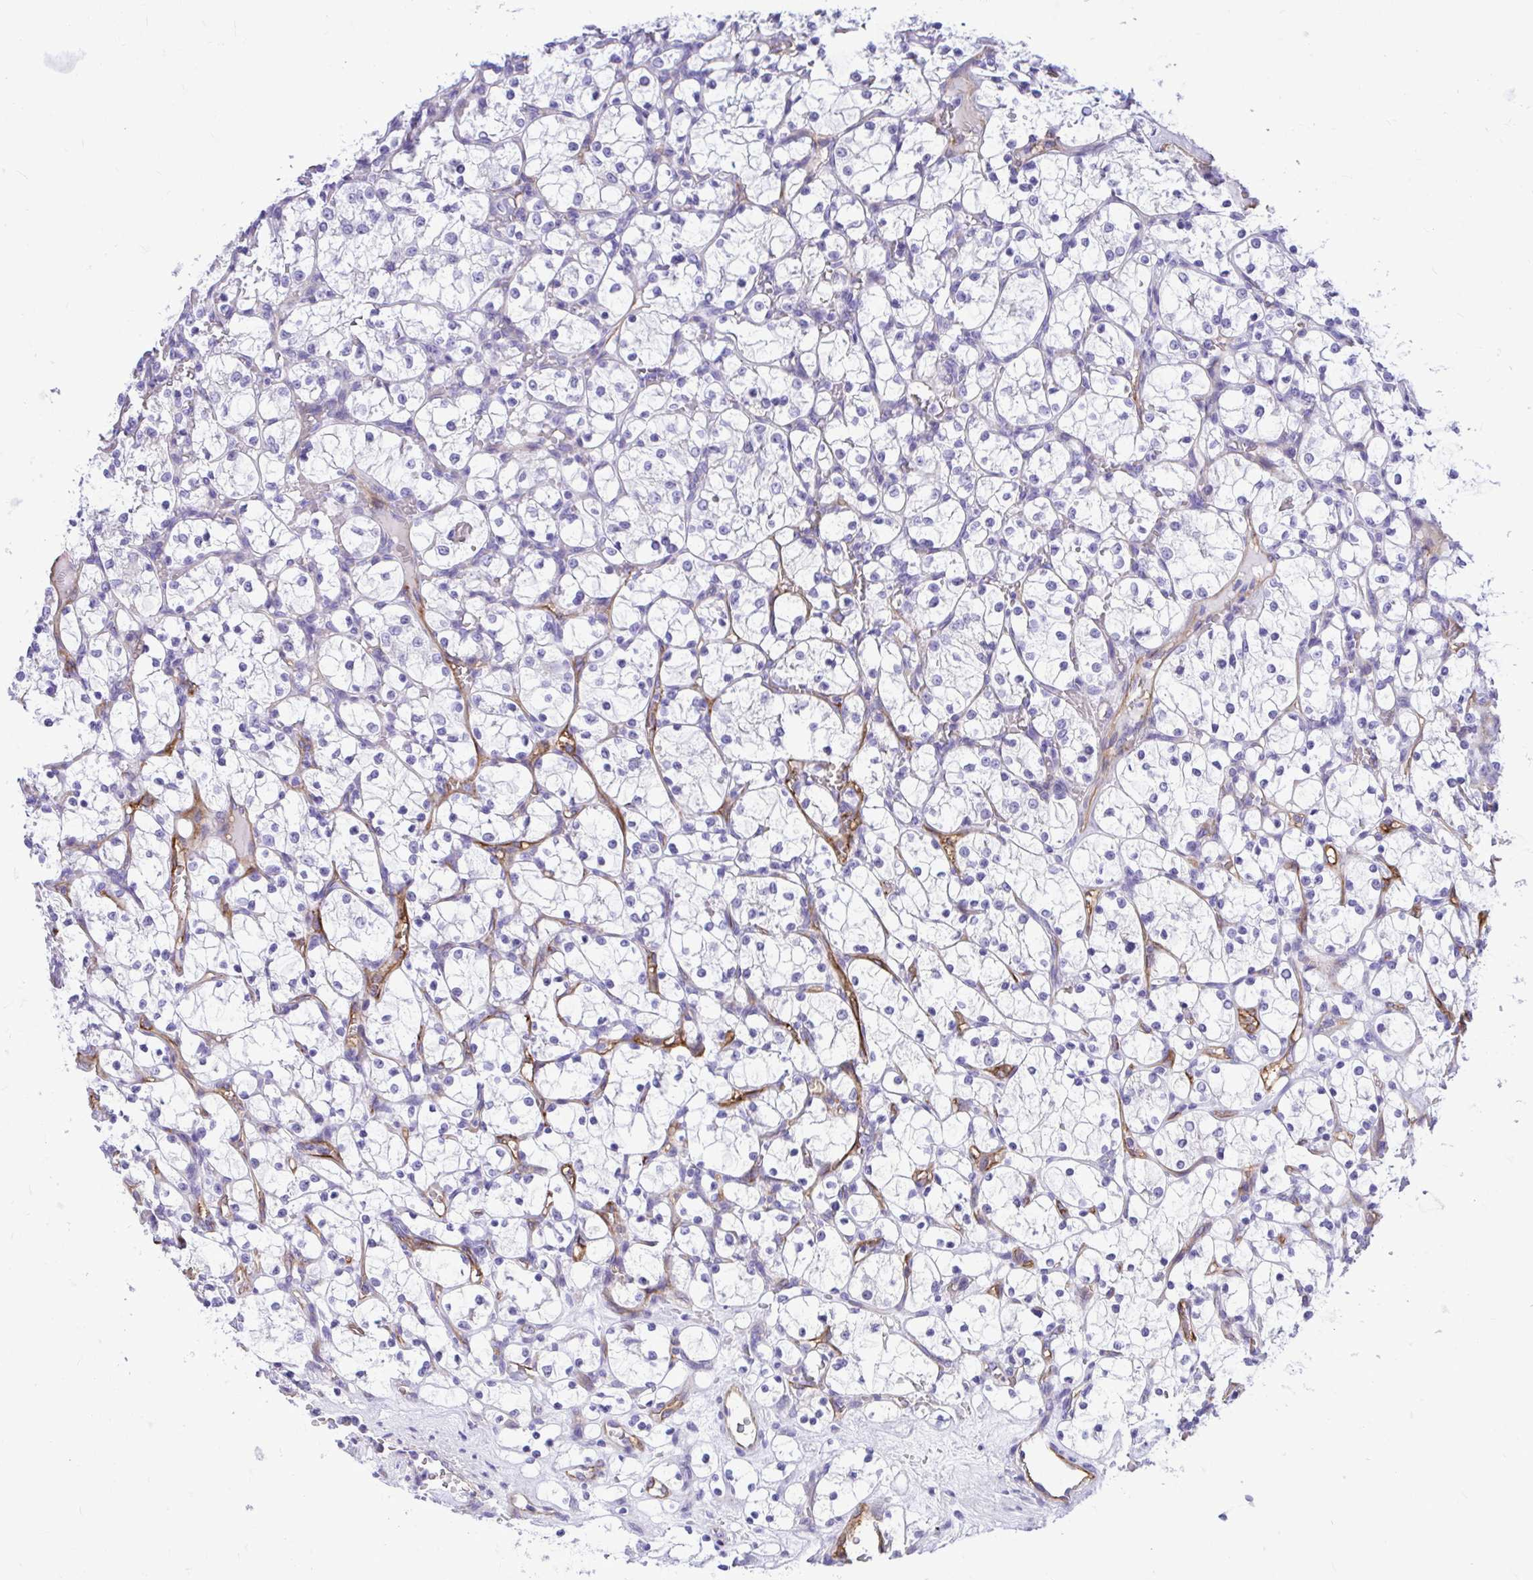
{"staining": {"intensity": "negative", "quantity": "none", "location": "none"}, "tissue": "renal cancer", "cell_type": "Tumor cells", "image_type": "cancer", "snomed": [{"axis": "morphology", "description": "Adenocarcinoma, NOS"}, {"axis": "topography", "description": "Kidney"}], "caption": "IHC of renal cancer (adenocarcinoma) shows no staining in tumor cells. (Brightfield microscopy of DAB (3,3'-diaminobenzidine) IHC at high magnification).", "gene": "ABCG2", "patient": {"sex": "female", "age": 69}}